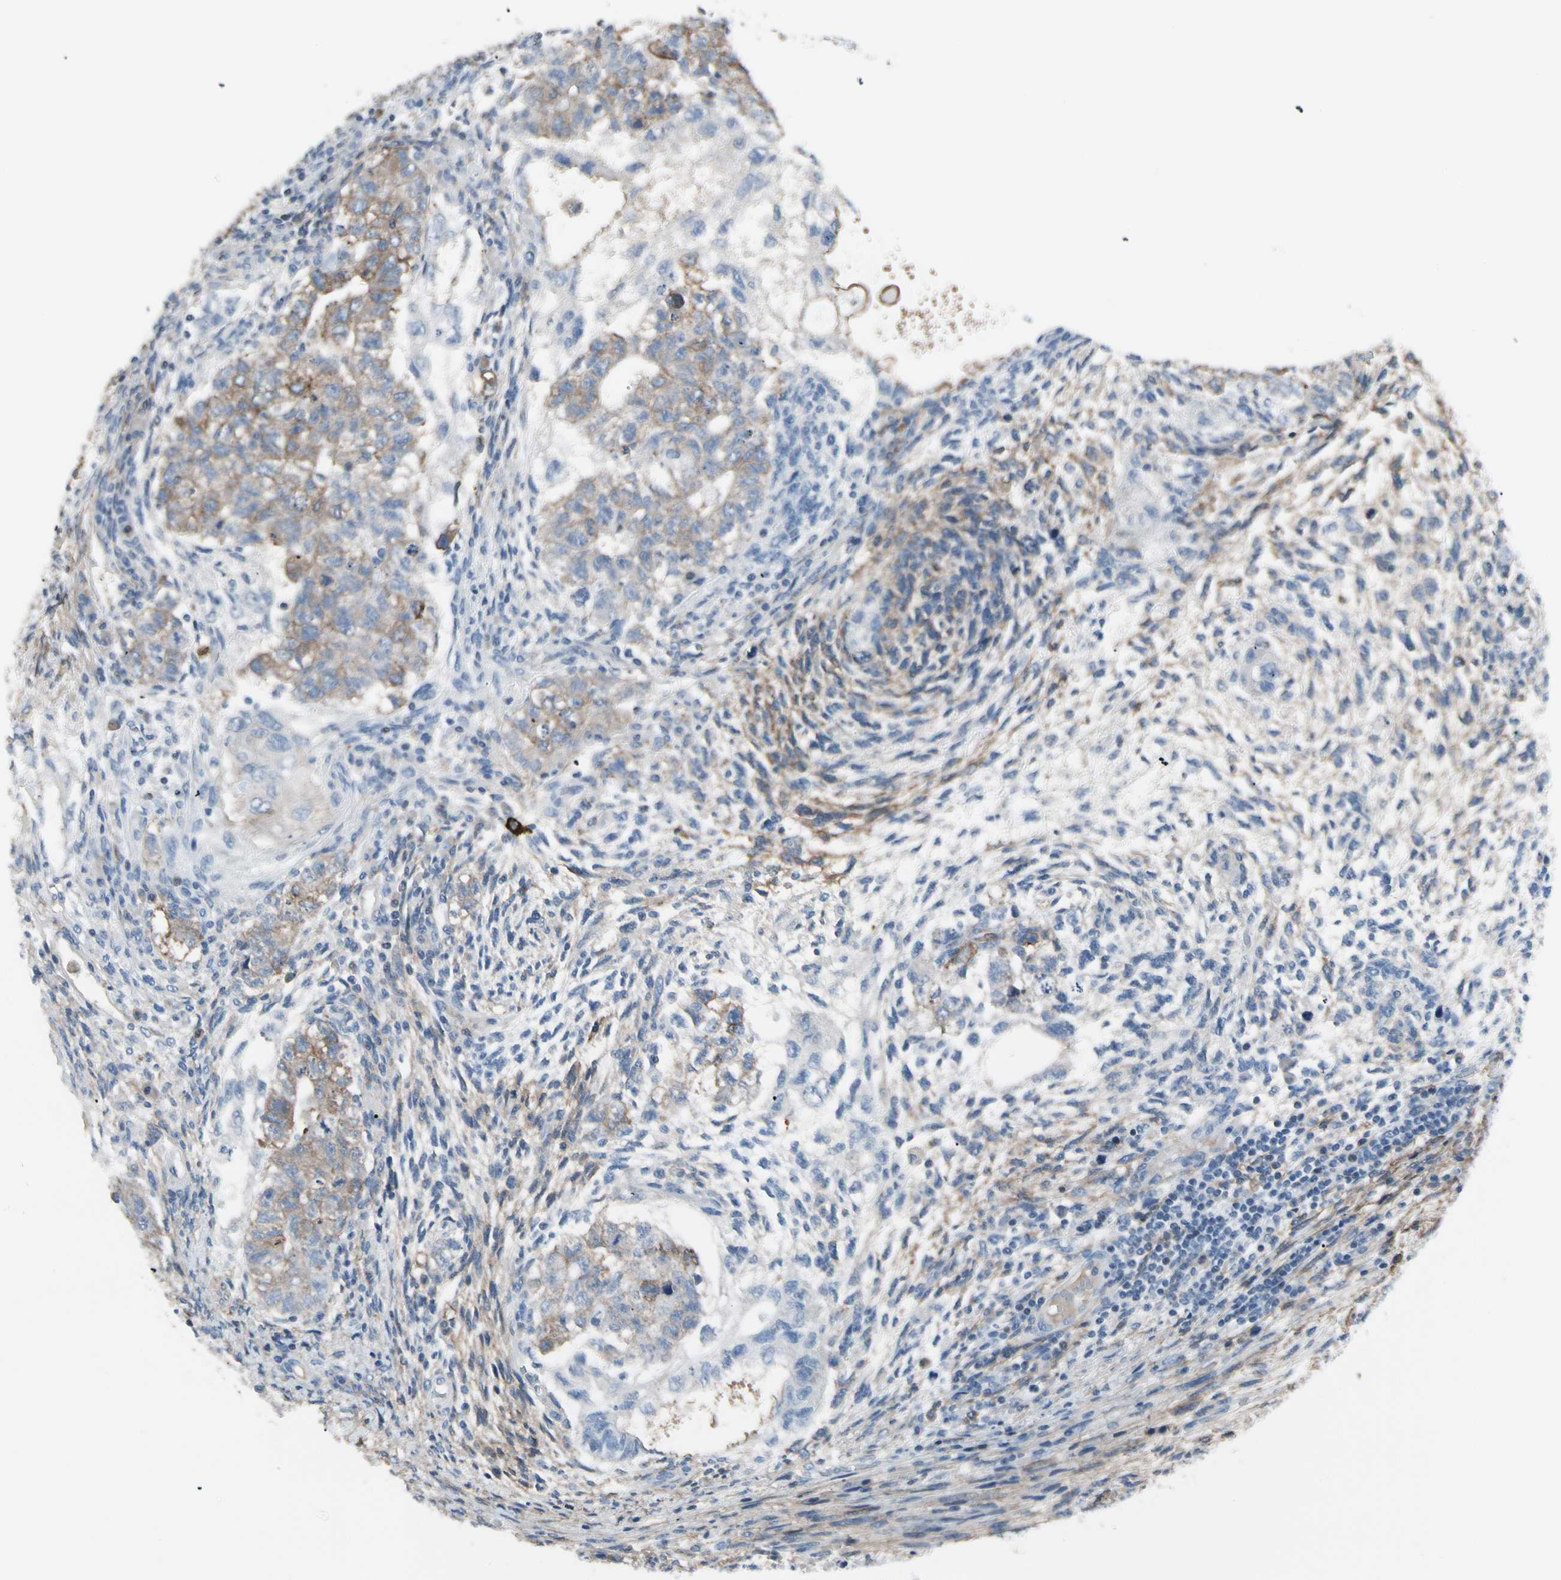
{"staining": {"intensity": "moderate", "quantity": ">75%", "location": "cytoplasmic/membranous"}, "tissue": "testis cancer", "cell_type": "Tumor cells", "image_type": "cancer", "snomed": [{"axis": "morphology", "description": "Normal tissue, NOS"}, {"axis": "morphology", "description": "Carcinoma, Embryonal, NOS"}, {"axis": "topography", "description": "Testis"}], "caption": "IHC (DAB (3,3'-diaminobenzidine)) staining of testis cancer displays moderate cytoplasmic/membranous protein staining in approximately >75% of tumor cells. (DAB IHC with brightfield microscopy, high magnification).", "gene": "PIGR", "patient": {"sex": "male", "age": 36}}